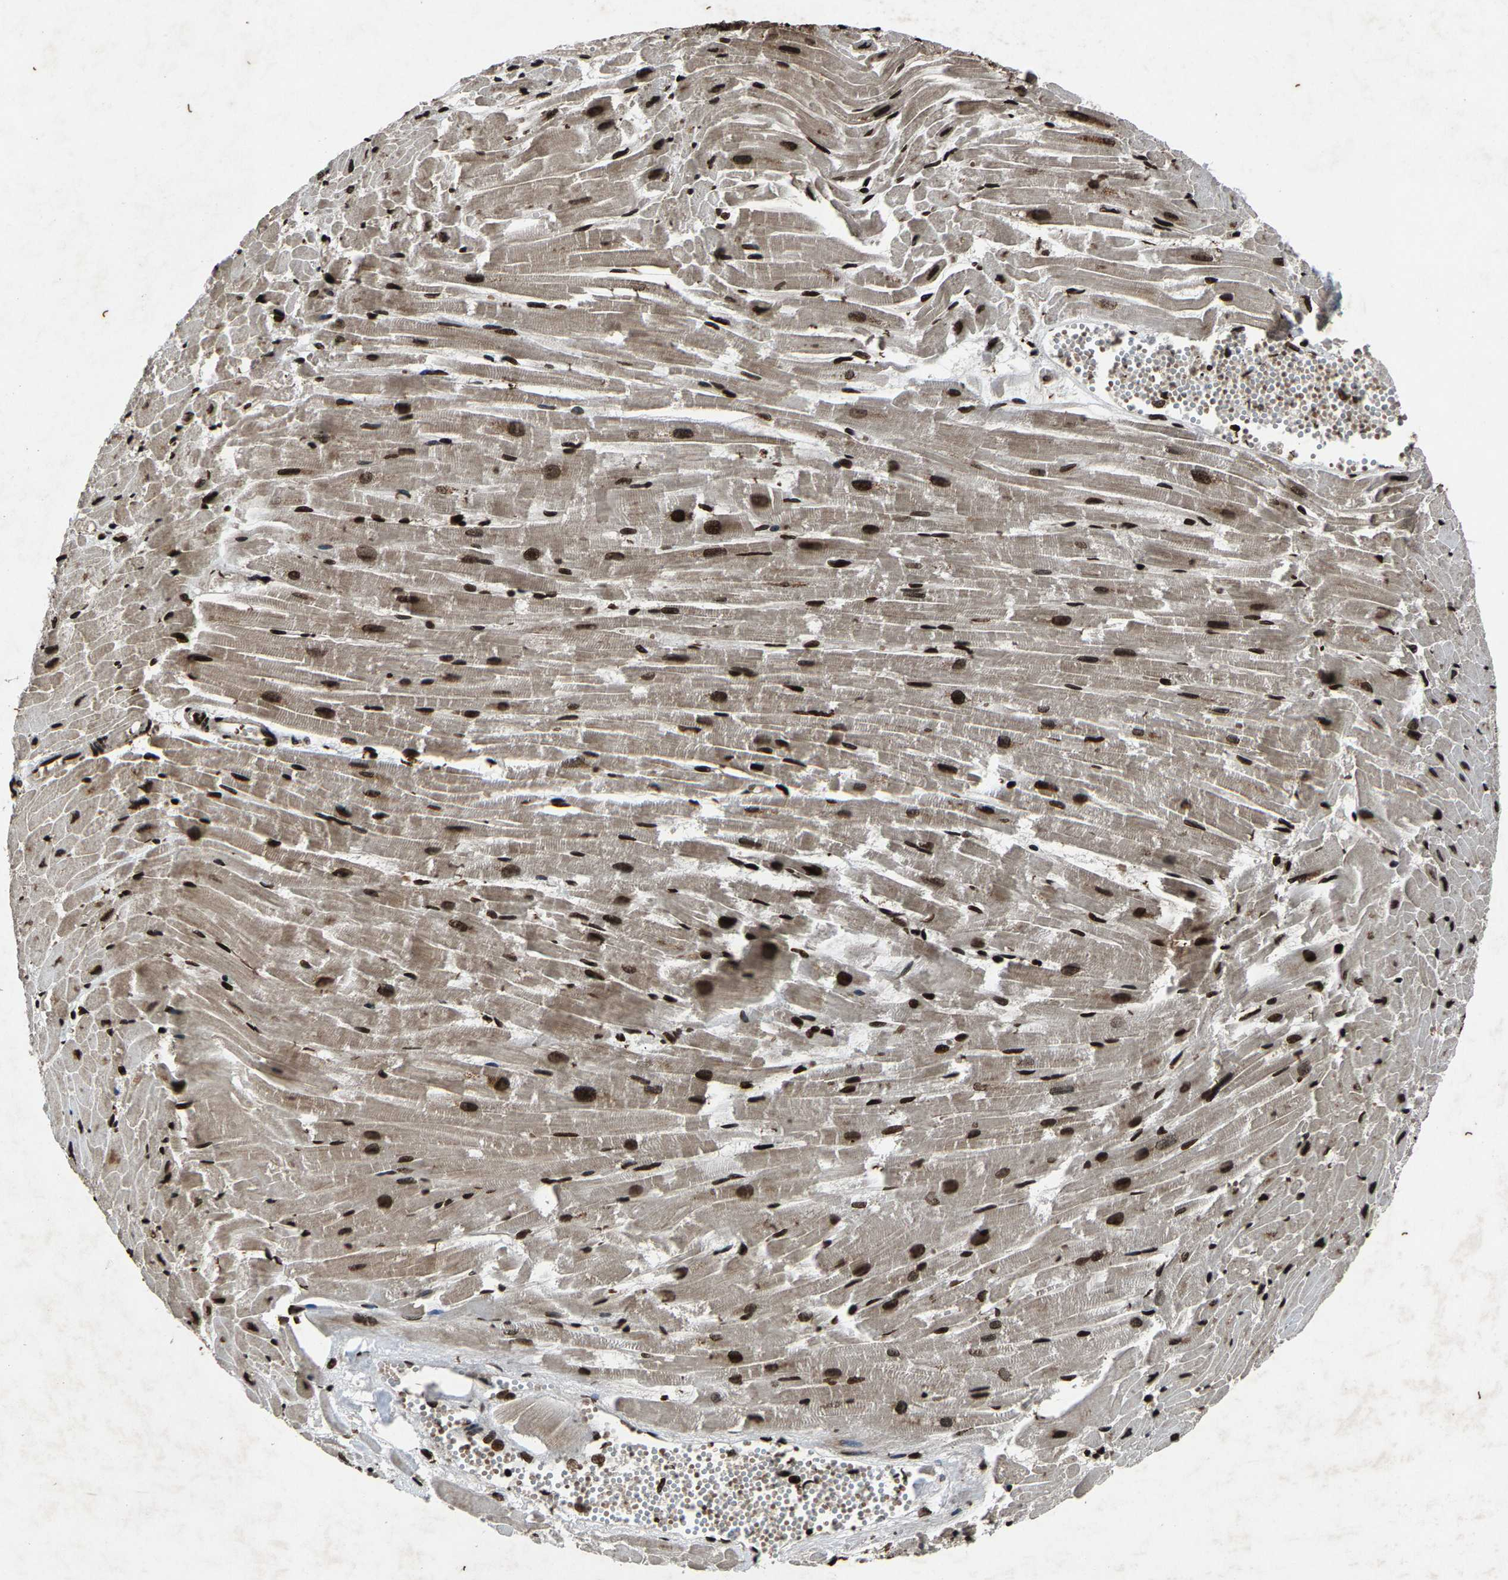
{"staining": {"intensity": "strong", "quantity": ">75%", "location": "cytoplasmic/membranous,nuclear"}, "tissue": "heart muscle", "cell_type": "Cardiomyocytes", "image_type": "normal", "snomed": [{"axis": "morphology", "description": "Normal tissue, NOS"}, {"axis": "topography", "description": "Heart"}], "caption": "Immunohistochemical staining of unremarkable human heart muscle reveals high levels of strong cytoplasmic/membranous,nuclear positivity in approximately >75% of cardiomyocytes. The staining was performed using DAB (3,3'-diaminobenzidine) to visualize the protein expression in brown, while the nuclei were stained in blue with hematoxylin (Magnification: 20x).", "gene": "H4C1", "patient": {"sex": "female", "age": 19}}